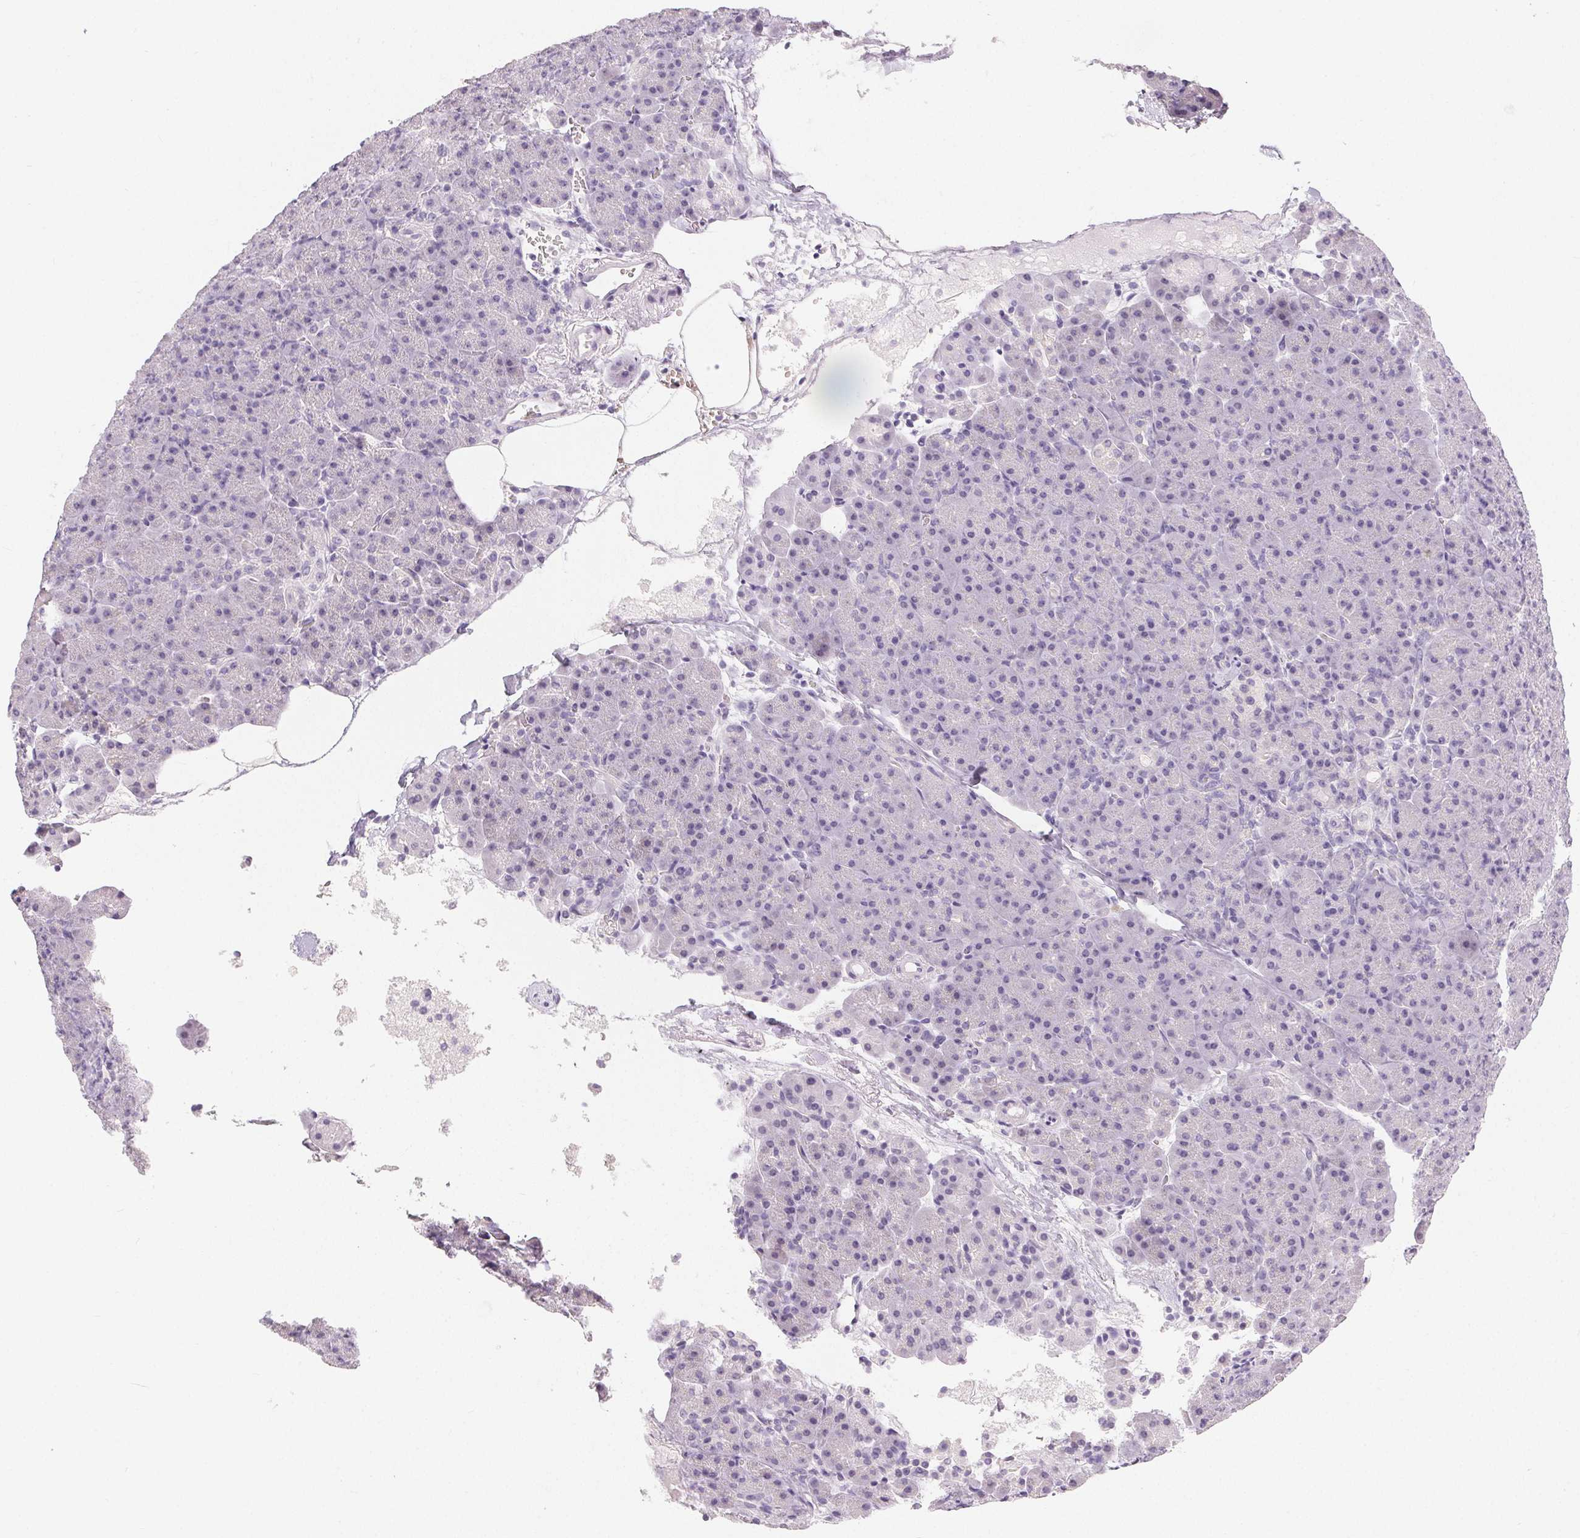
{"staining": {"intensity": "negative", "quantity": "none", "location": "none"}, "tissue": "pancreas", "cell_type": "Exocrine glandular cells", "image_type": "normal", "snomed": [{"axis": "morphology", "description": "Normal tissue, NOS"}, {"axis": "topography", "description": "Pancreas"}], "caption": "A micrograph of pancreas stained for a protein reveals no brown staining in exocrine glandular cells. Nuclei are stained in blue.", "gene": "MIOX", "patient": {"sex": "female", "age": 74}}